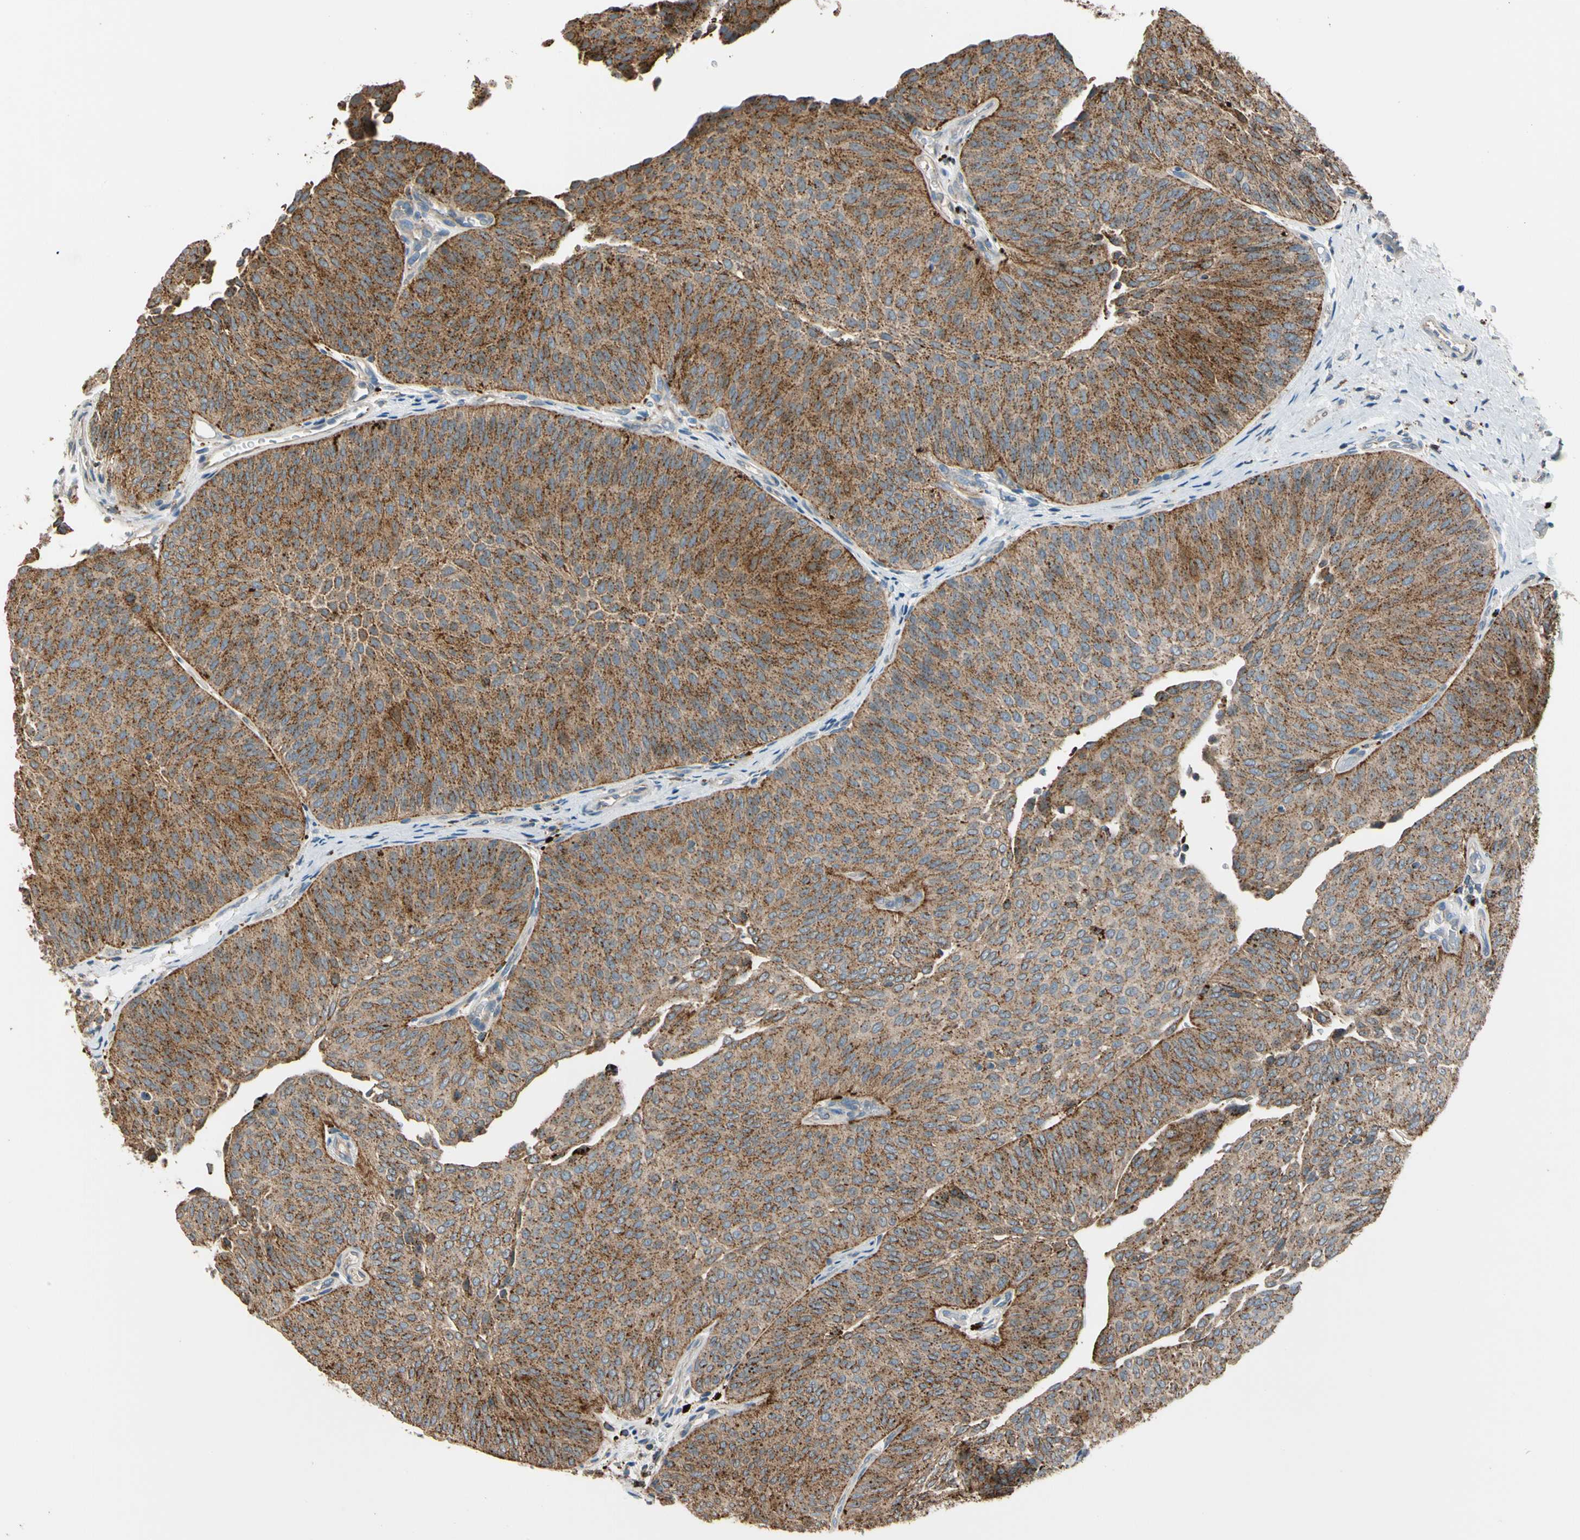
{"staining": {"intensity": "moderate", "quantity": ">75%", "location": "cytoplasmic/membranous"}, "tissue": "urothelial cancer", "cell_type": "Tumor cells", "image_type": "cancer", "snomed": [{"axis": "morphology", "description": "Urothelial carcinoma, Low grade"}, {"axis": "topography", "description": "Urinary bladder"}], "caption": "Protein staining of urothelial carcinoma (low-grade) tissue exhibits moderate cytoplasmic/membranous expression in about >75% of tumor cells. (IHC, brightfield microscopy, high magnification).", "gene": "GM2A", "patient": {"sex": "female", "age": 60}}